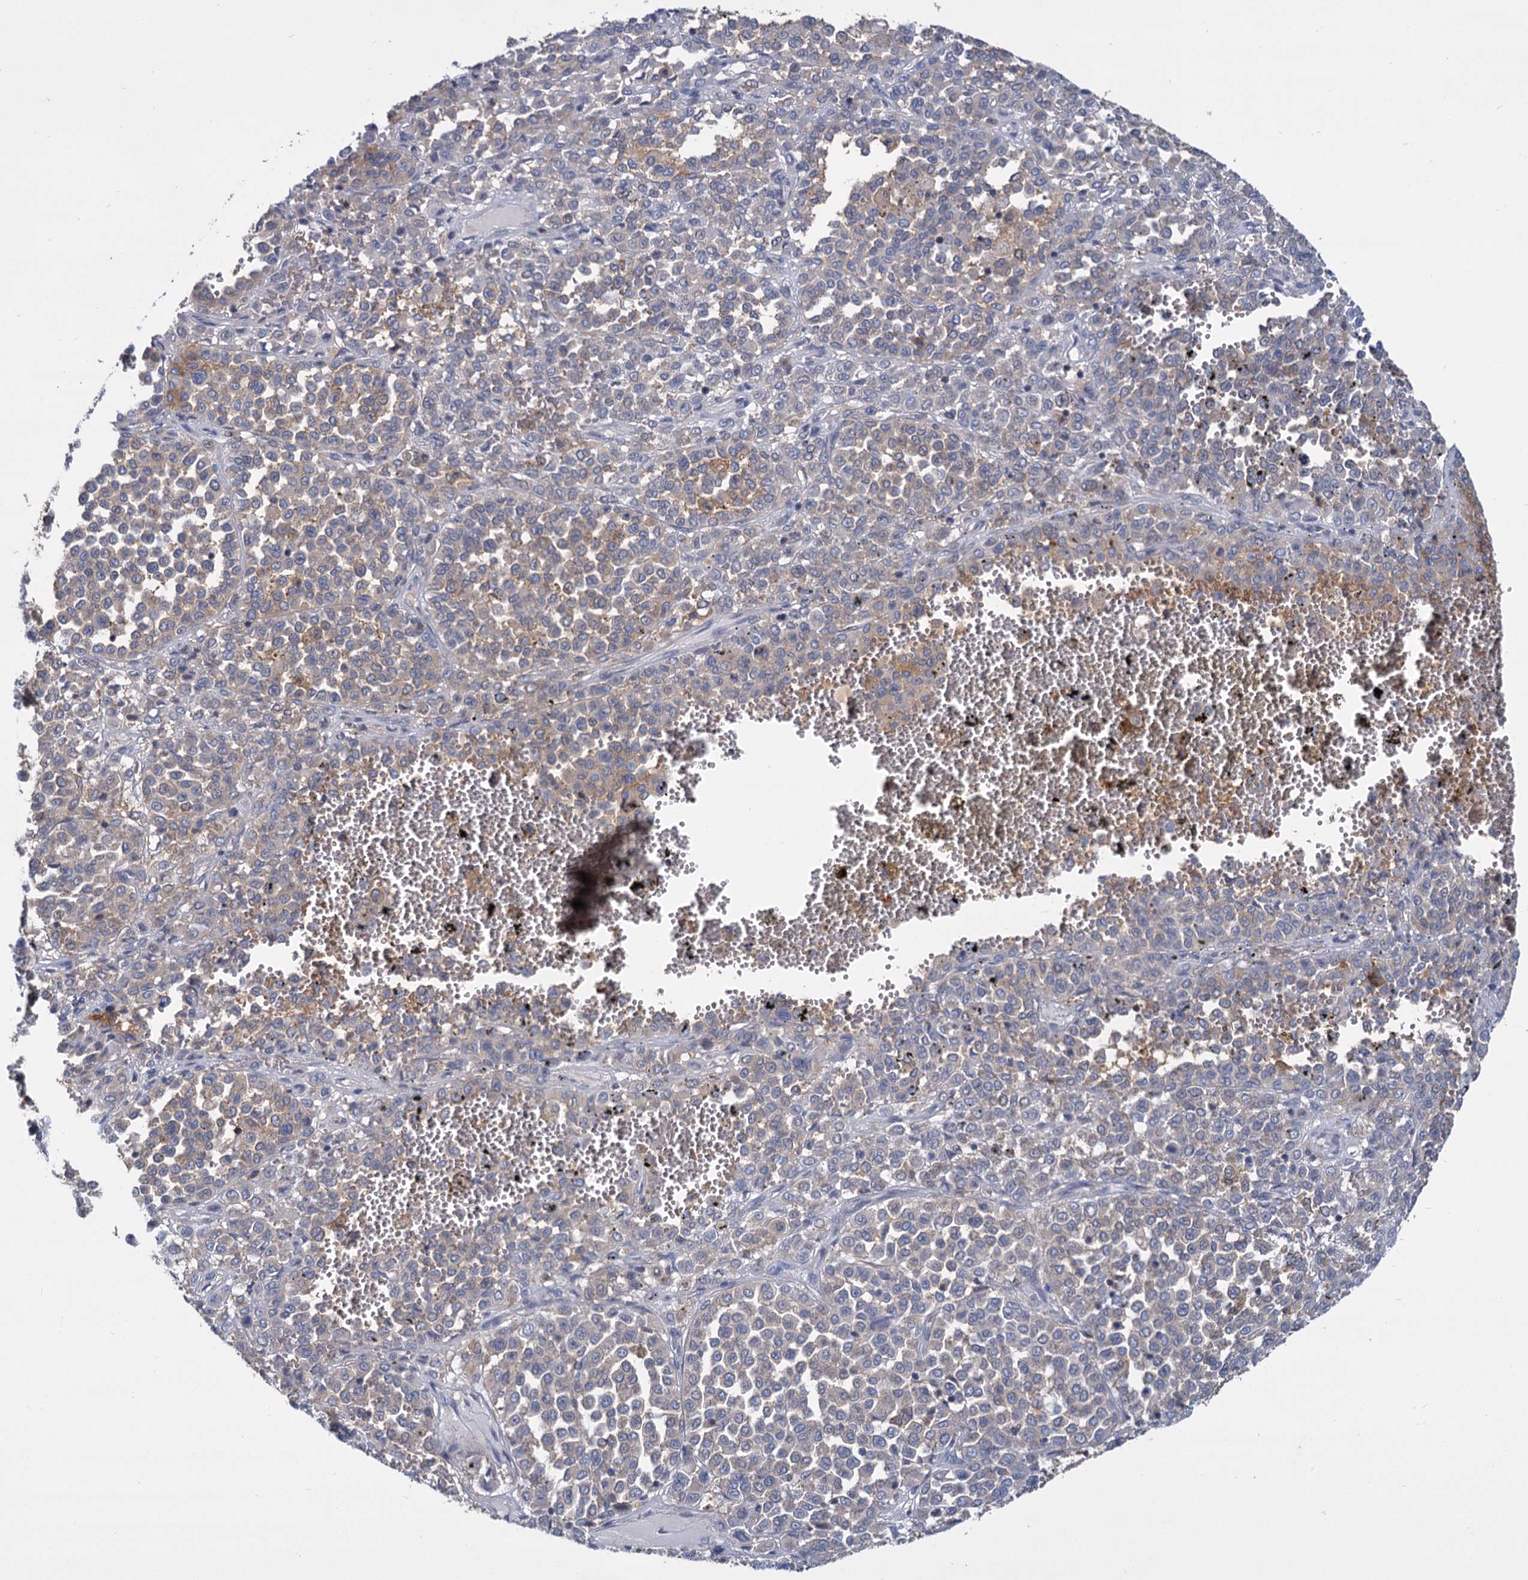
{"staining": {"intensity": "negative", "quantity": "none", "location": "none"}, "tissue": "melanoma", "cell_type": "Tumor cells", "image_type": "cancer", "snomed": [{"axis": "morphology", "description": "Malignant melanoma, Metastatic site"}, {"axis": "topography", "description": "Pancreas"}], "caption": "High magnification brightfield microscopy of malignant melanoma (metastatic site) stained with DAB (3,3'-diaminobenzidine) (brown) and counterstained with hematoxylin (blue): tumor cells show no significant expression.", "gene": "GCLC", "patient": {"sex": "female", "age": 30}}